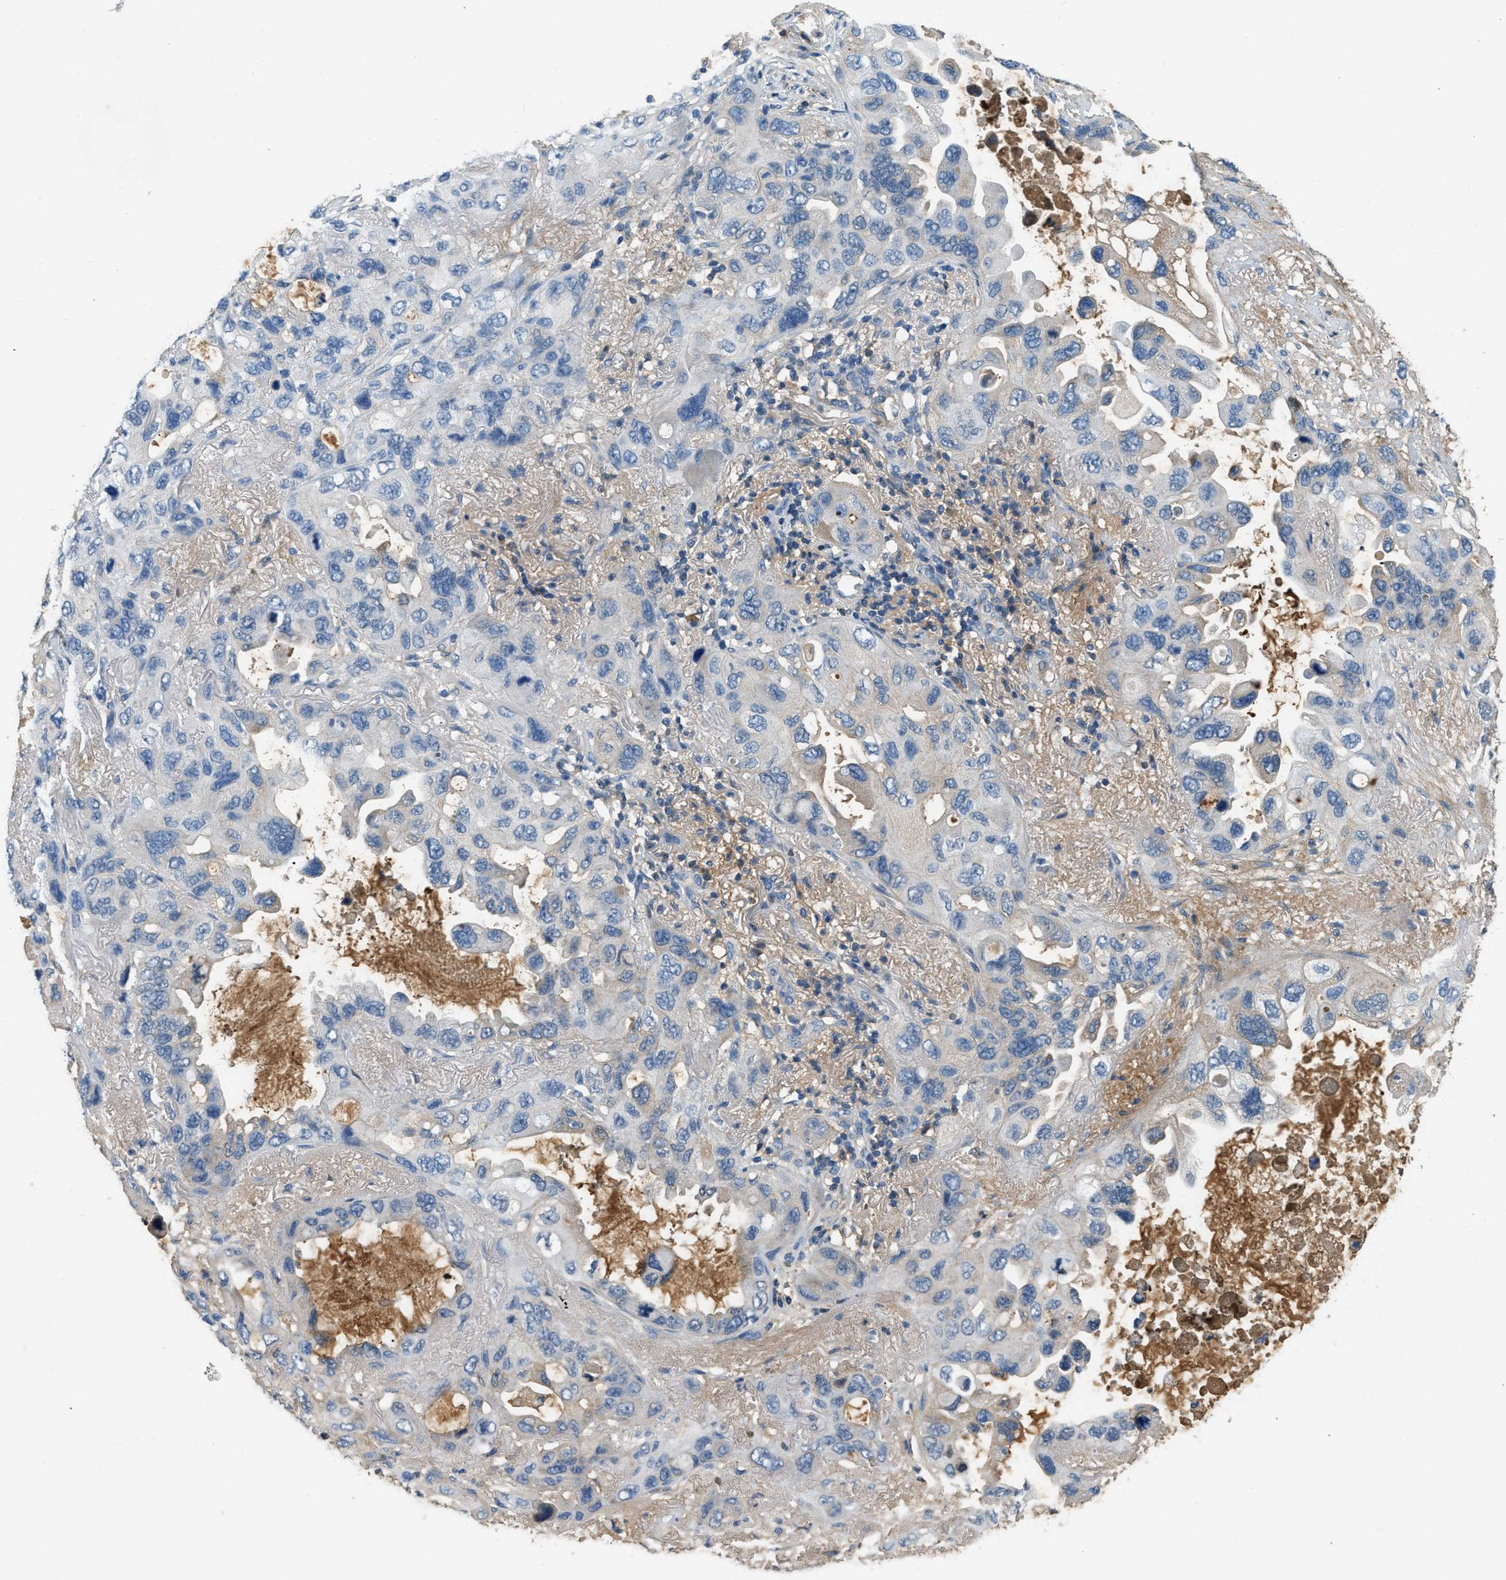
{"staining": {"intensity": "weak", "quantity": "<25%", "location": "cytoplasmic/membranous"}, "tissue": "lung cancer", "cell_type": "Tumor cells", "image_type": "cancer", "snomed": [{"axis": "morphology", "description": "Squamous cell carcinoma, NOS"}, {"axis": "topography", "description": "Lung"}], "caption": "Immunohistochemistry histopathology image of lung cancer stained for a protein (brown), which demonstrates no positivity in tumor cells. (Brightfield microscopy of DAB (3,3'-diaminobenzidine) IHC at high magnification).", "gene": "STC1", "patient": {"sex": "female", "age": 73}}